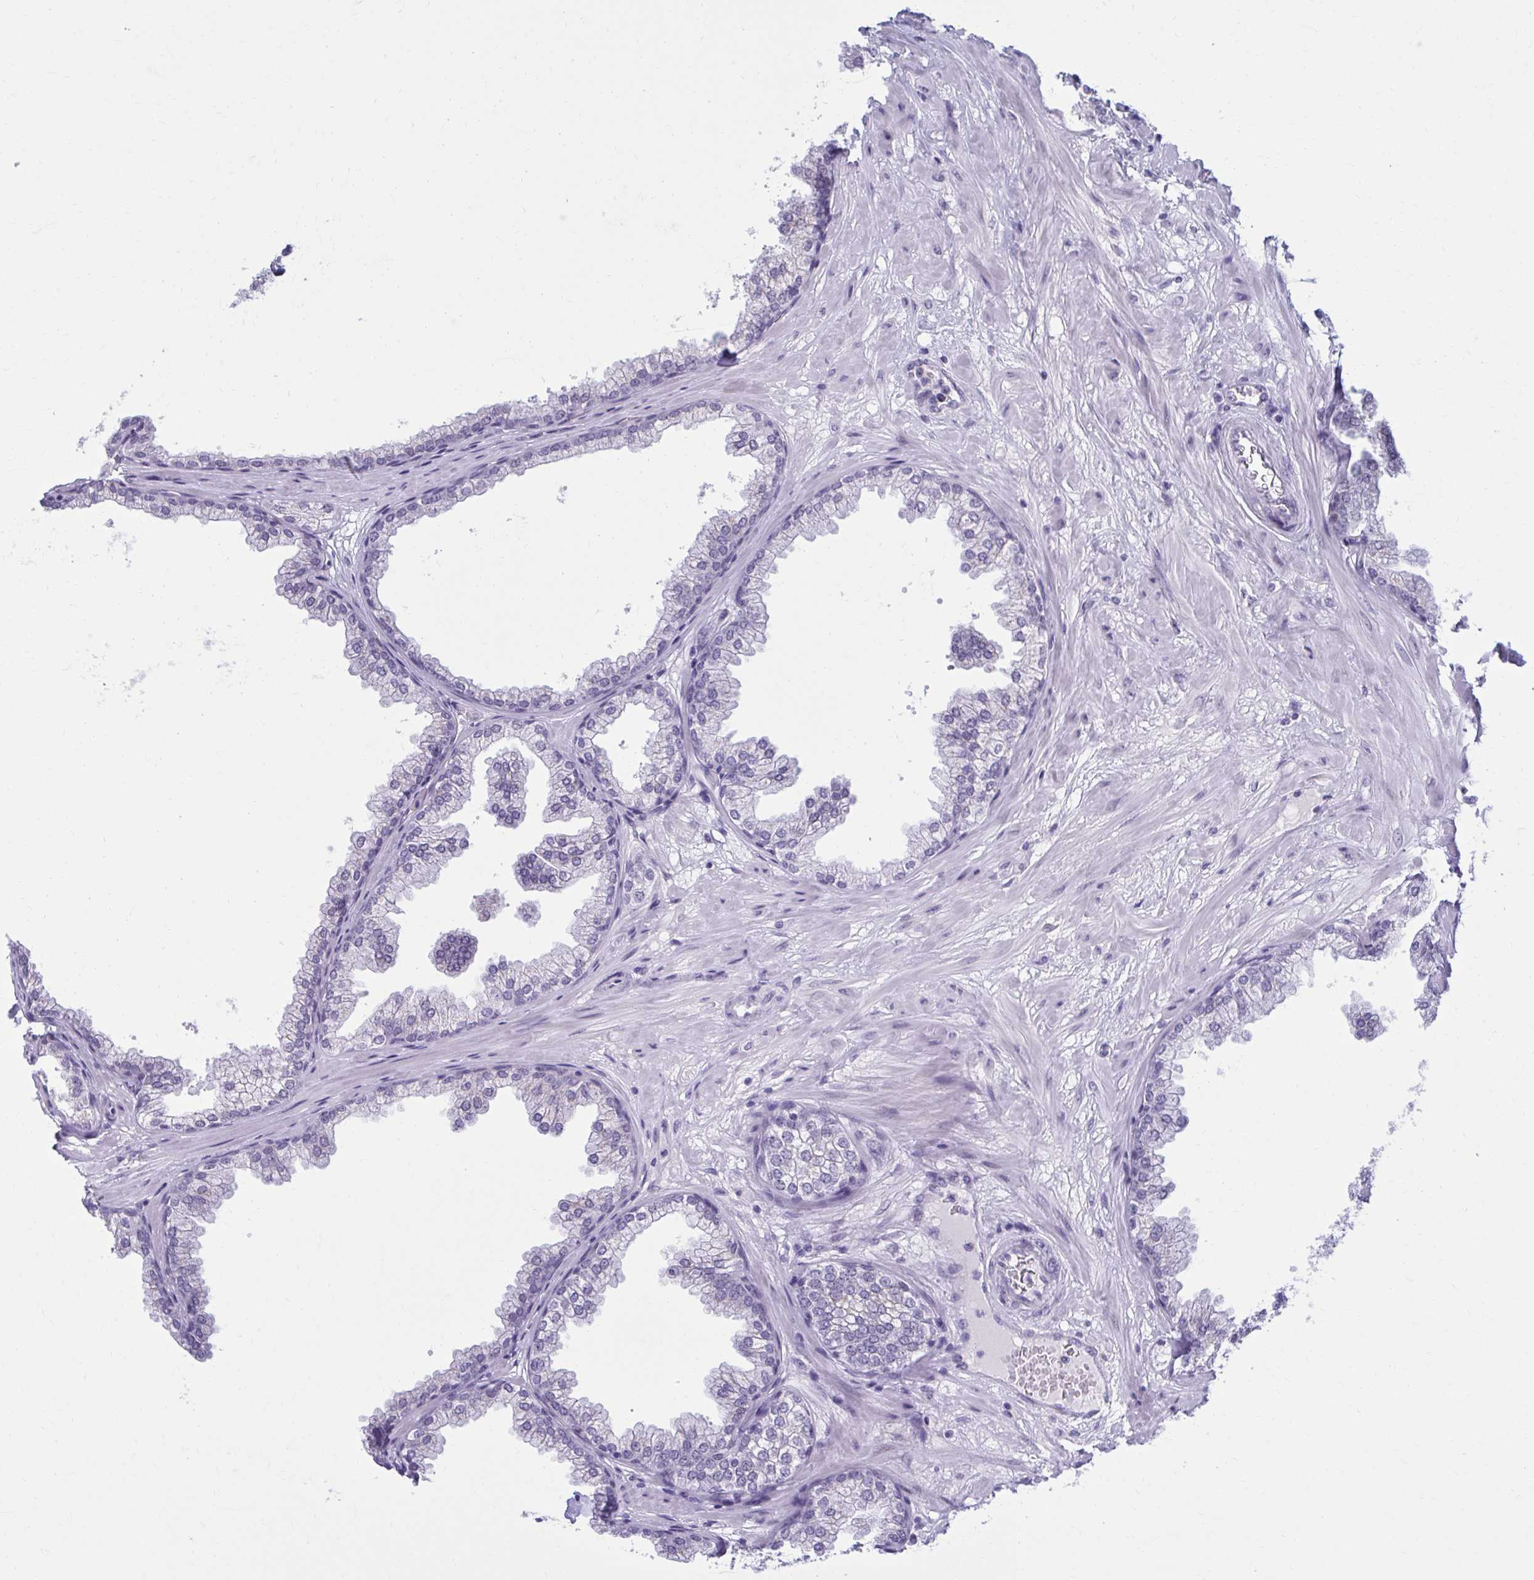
{"staining": {"intensity": "moderate", "quantity": "25%-75%", "location": "cytoplasmic/membranous"}, "tissue": "prostate", "cell_type": "Glandular cells", "image_type": "normal", "snomed": [{"axis": "morphology", "description": "Normal tissue, NOS"}, {"axis": "topography", "description": "Prostate"}], "caption": "Brown immunohistochemical staining in benign human prostate exhibits moderate cytoplasmic/membranous staining in about 25%-75% of glandular cells. (DAB IHC, brown staining for protein, blue staining for nuclei).", "gene": "ZNF682", "patient": {"sex": "male", "age": 37}}